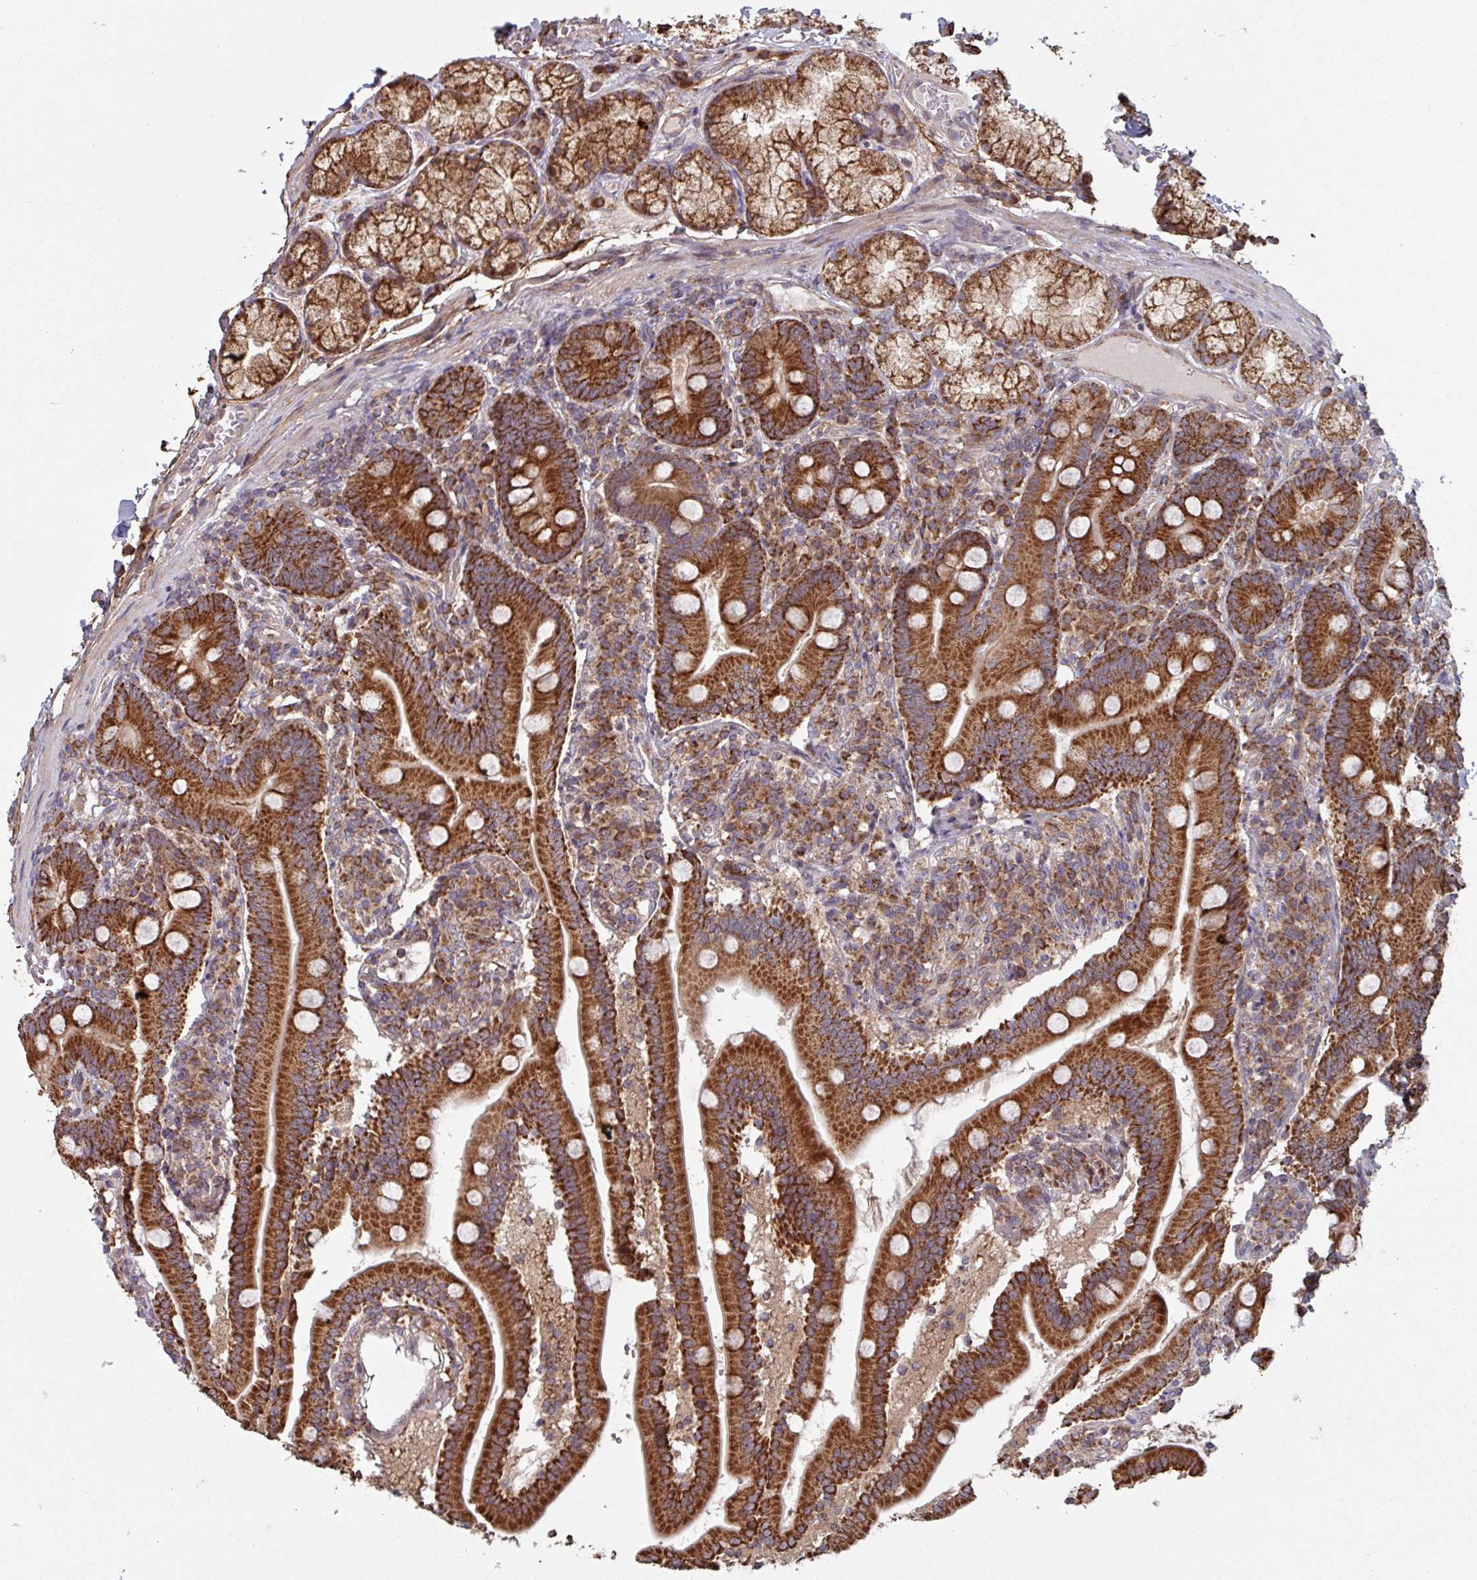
{"staining": {"intensity": "strong", "quantity": ">75%", "location": "cytoplasmic/membranous"}, "tissue": "duodenum", "cell_type": "Glandular cells", "image_type": "normal", "snomed": [{"axis": "morphology", "description": "Normal tissue, NOS"}, {"axis": "topography", "description": "Duodenum"}], "caption": "Protein staining by IHC shows strong cytoplasmic/membranous staining in approximately >75% of glandular cells in normal duodenum. (DAB (3,3'-diaminobenzidine) = brown stain, brightfield microscopy at high magnification).", "gene": "COX7C", "patient": {"sex": "female", "age": 67}}